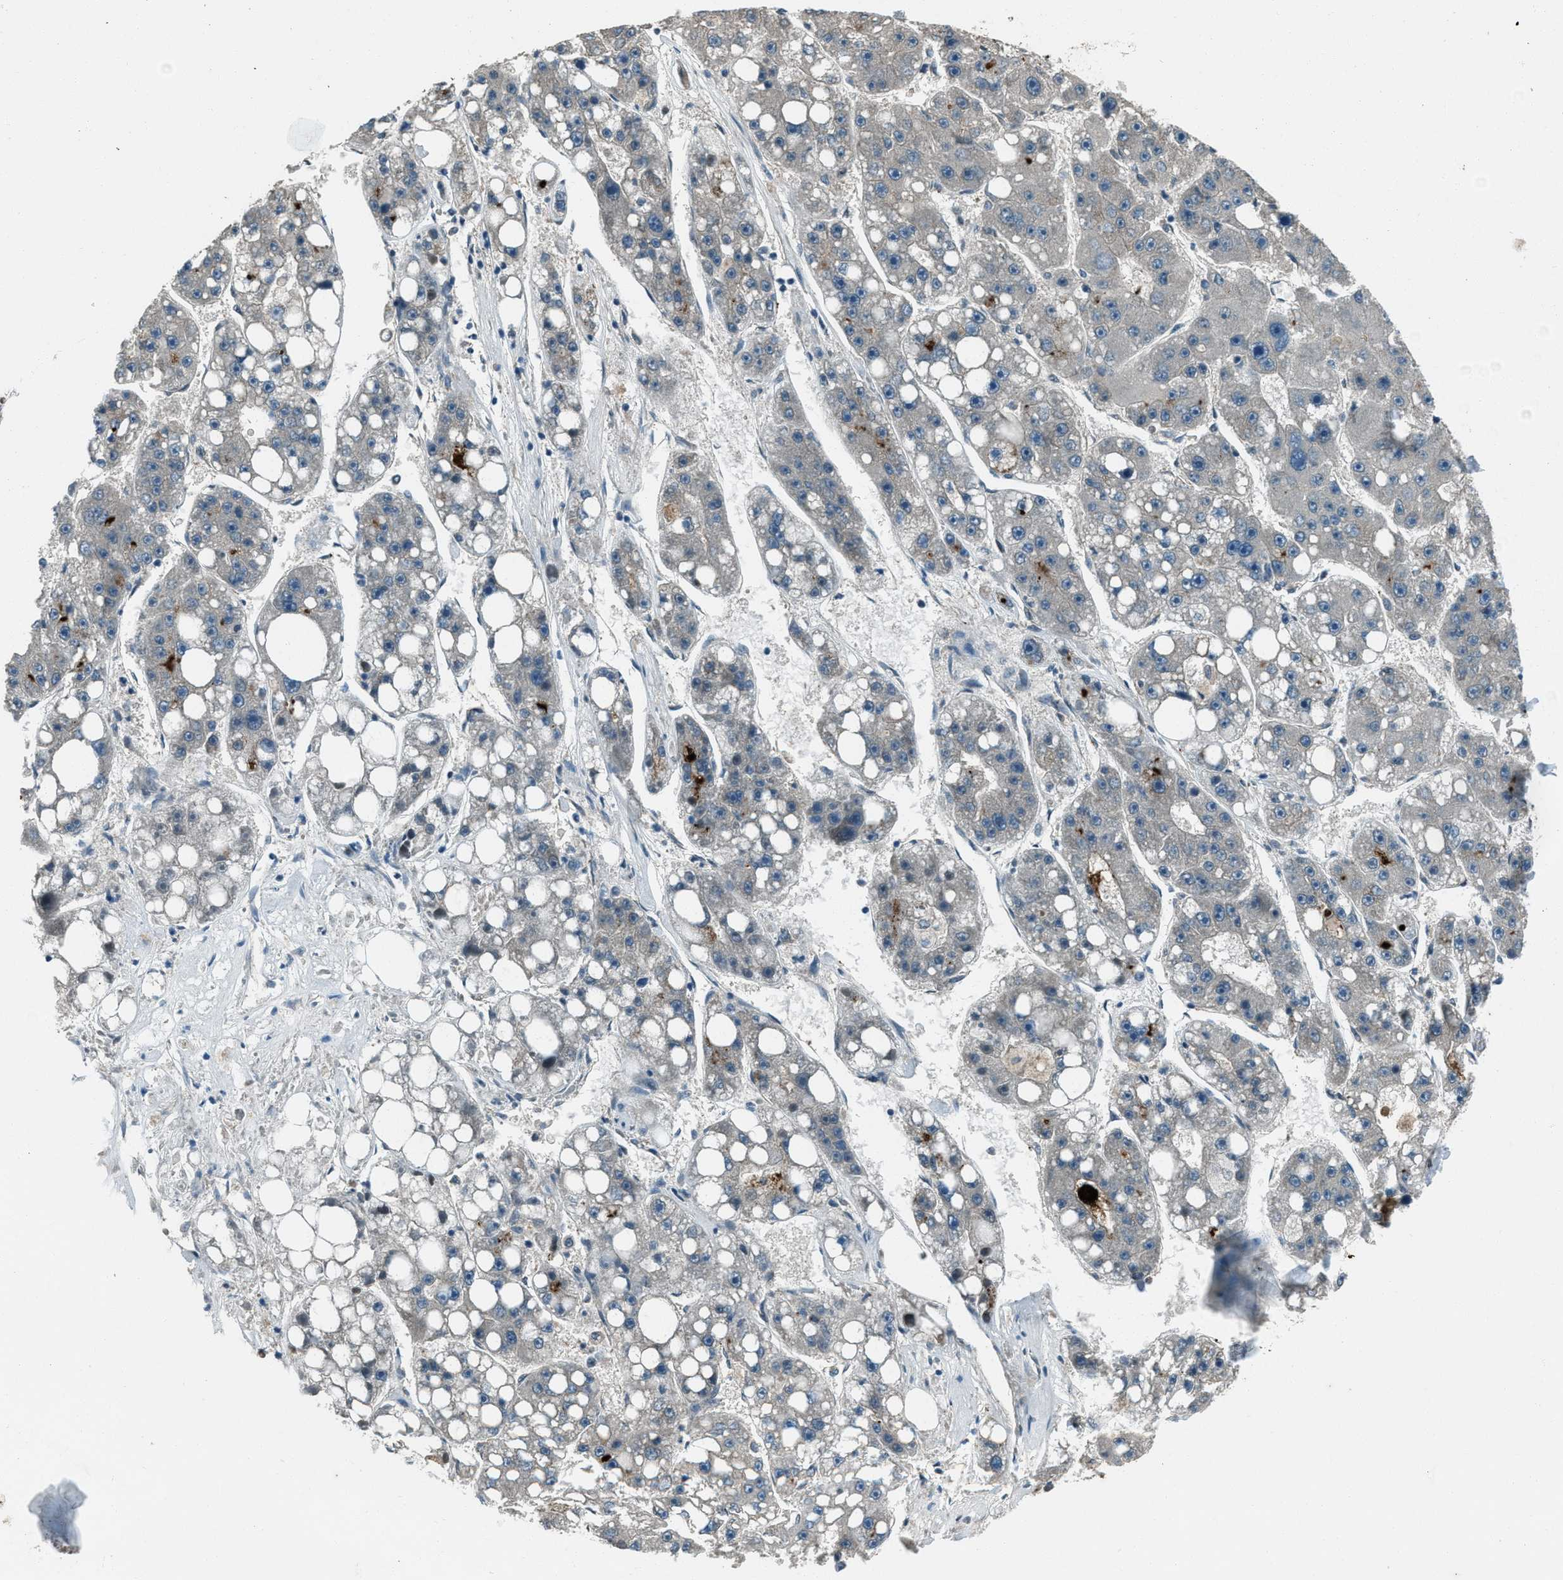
{"staining": {"intensity": "negative", "quantity": "none", "location": "none"}, "tissue": "liver cancer", "cell_type": "Tumor cells", "image_type": "cancer", "snomed": [{"axis": "morphology", "description": "Carcinoma, Hepatocellular, NOS"}, {"axis": "topography", "description": "Liver"}], "caption": "Tumor cells are negative for protein expression in human liver hepatocellular carcinoma.", "gene": "SVIL", "patient": {"sex": "female", "age": 61}}